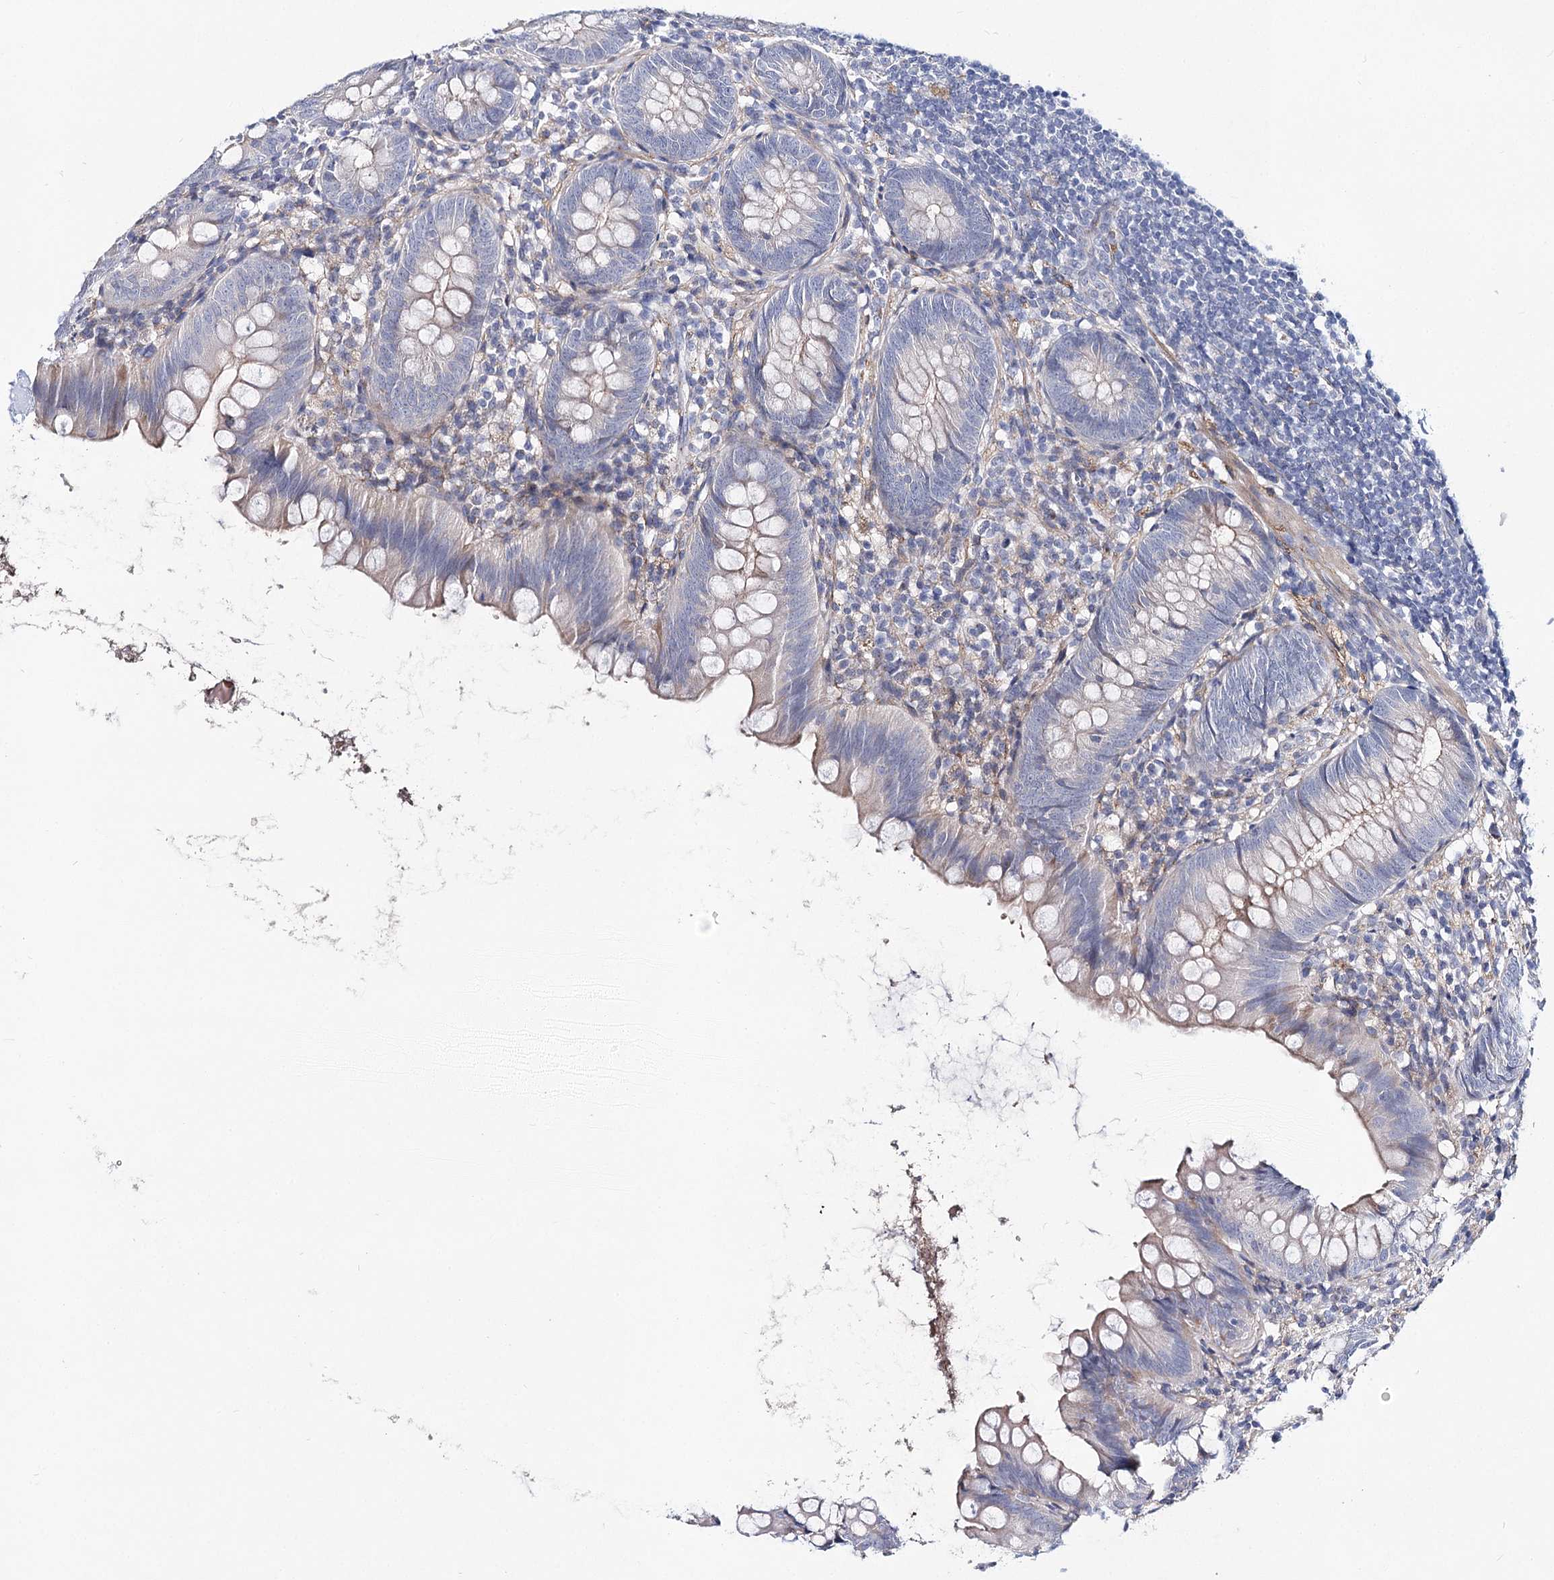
{"staining": {"intensity": "negative", "quantity": "none", "location": "none"}, "tissue": "appendix", "cell_type": "Glandular cells", "image_type": "normal", "snomed": [{"axis": "morphology", "description": "Normal tissue, NOS"}, {"axis": "topography", "description": "Appendix"}], "caption": "This is an immunohistochemistry image of normal appendix. There is no expression in glandular cells.", "gene": "TEX12", "patient": {"sex": "female", "age": 62}}